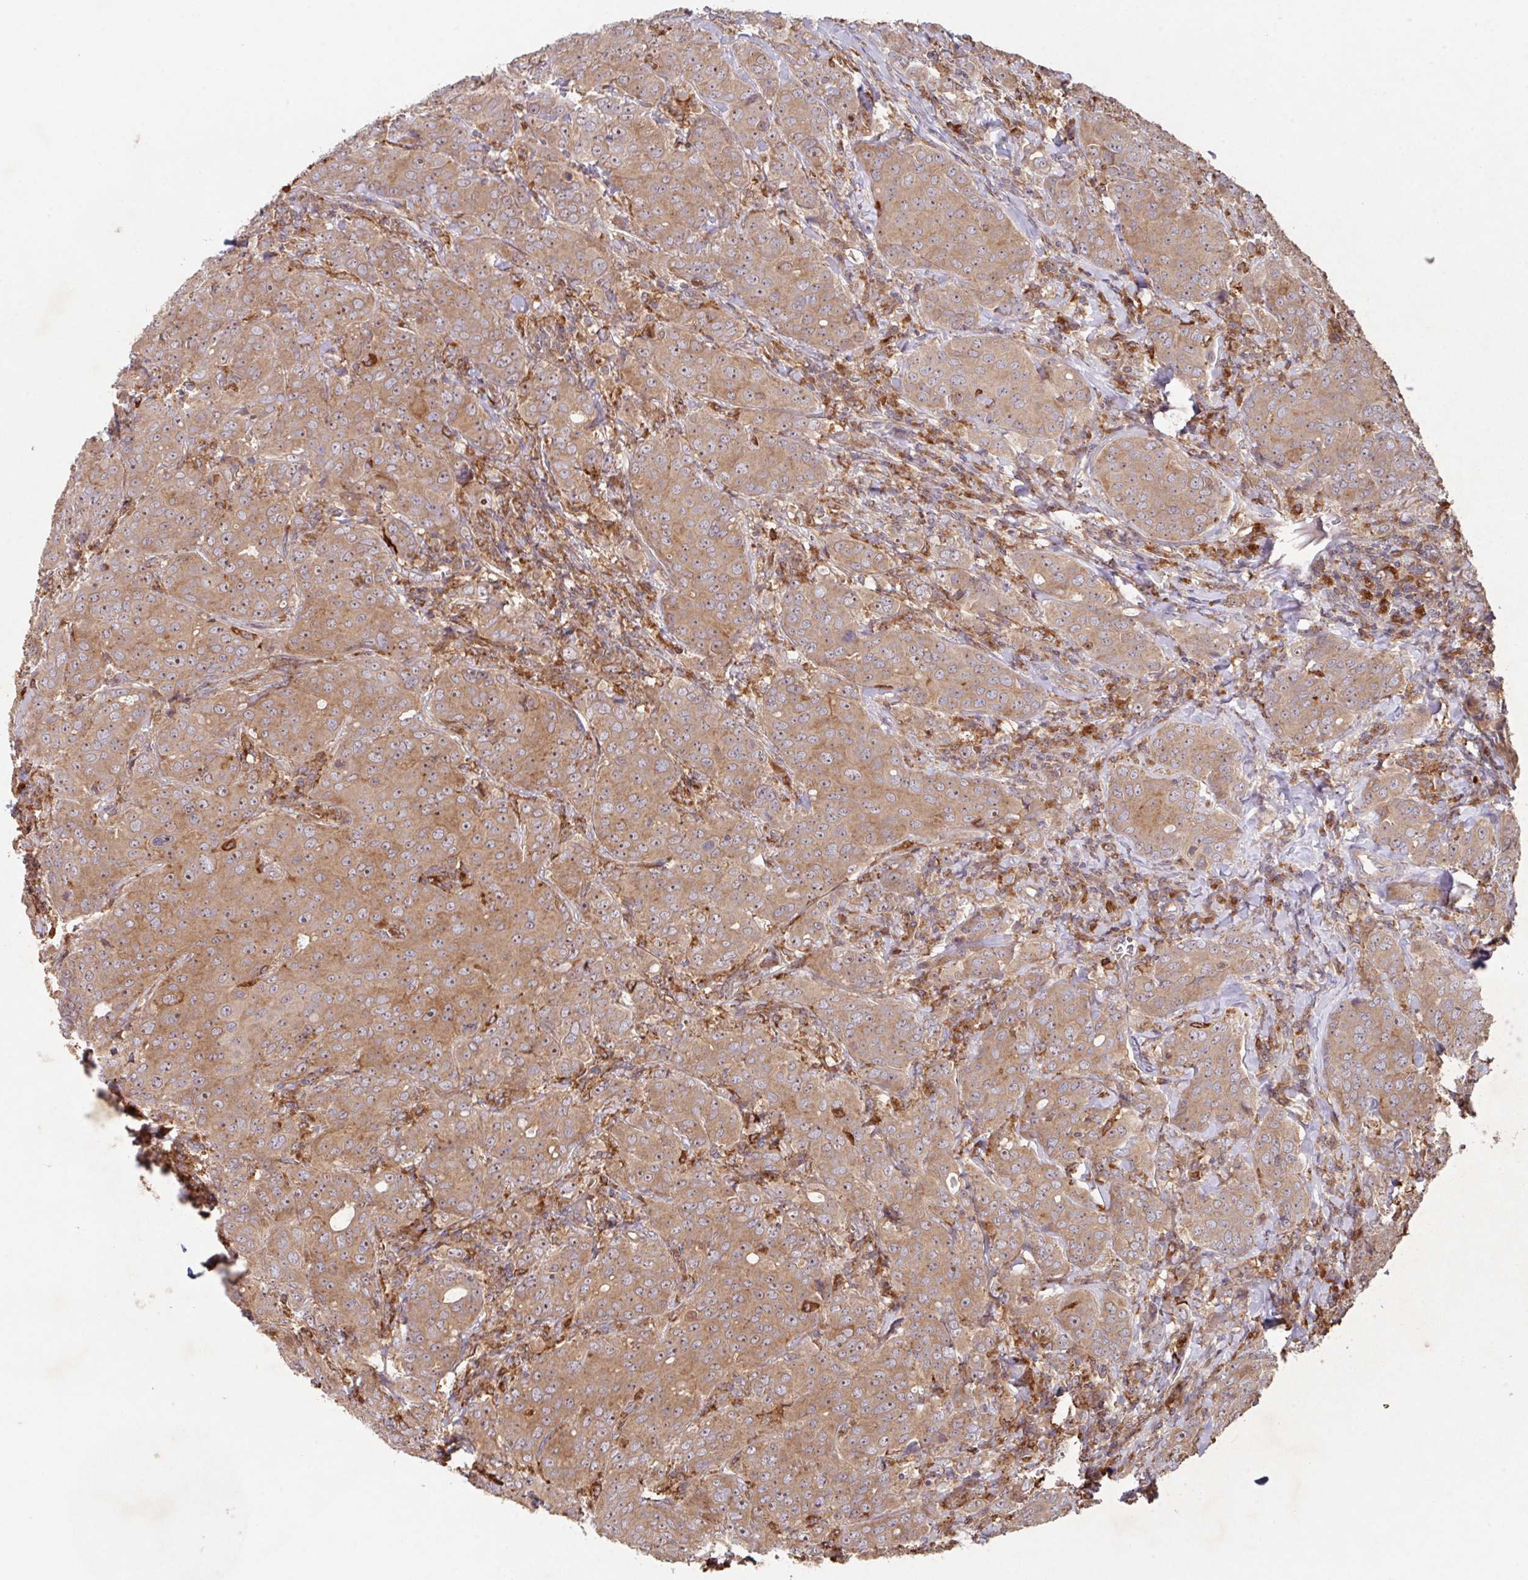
{"staining": {"intensity": "moderate", "quantity": ">75%", "location": "cytoplasmic/membranous"}, "tissue": "breast cancer", "cell_type": "Tumor cells", "image_type": "cancer", "snomed": [{"axis": "morphology", "description": "Duct carcinoma"}, {"axis": "topography", "description": "Breast"}], "caption": "Approximately >75% of tumor cells in breast cancer display moderate cytoplasmic/membranous protein expression as visualized by brown immunohistochemical staining.", "gene": "TRIM14", "patient": {"sex": "female", "age": 43}}